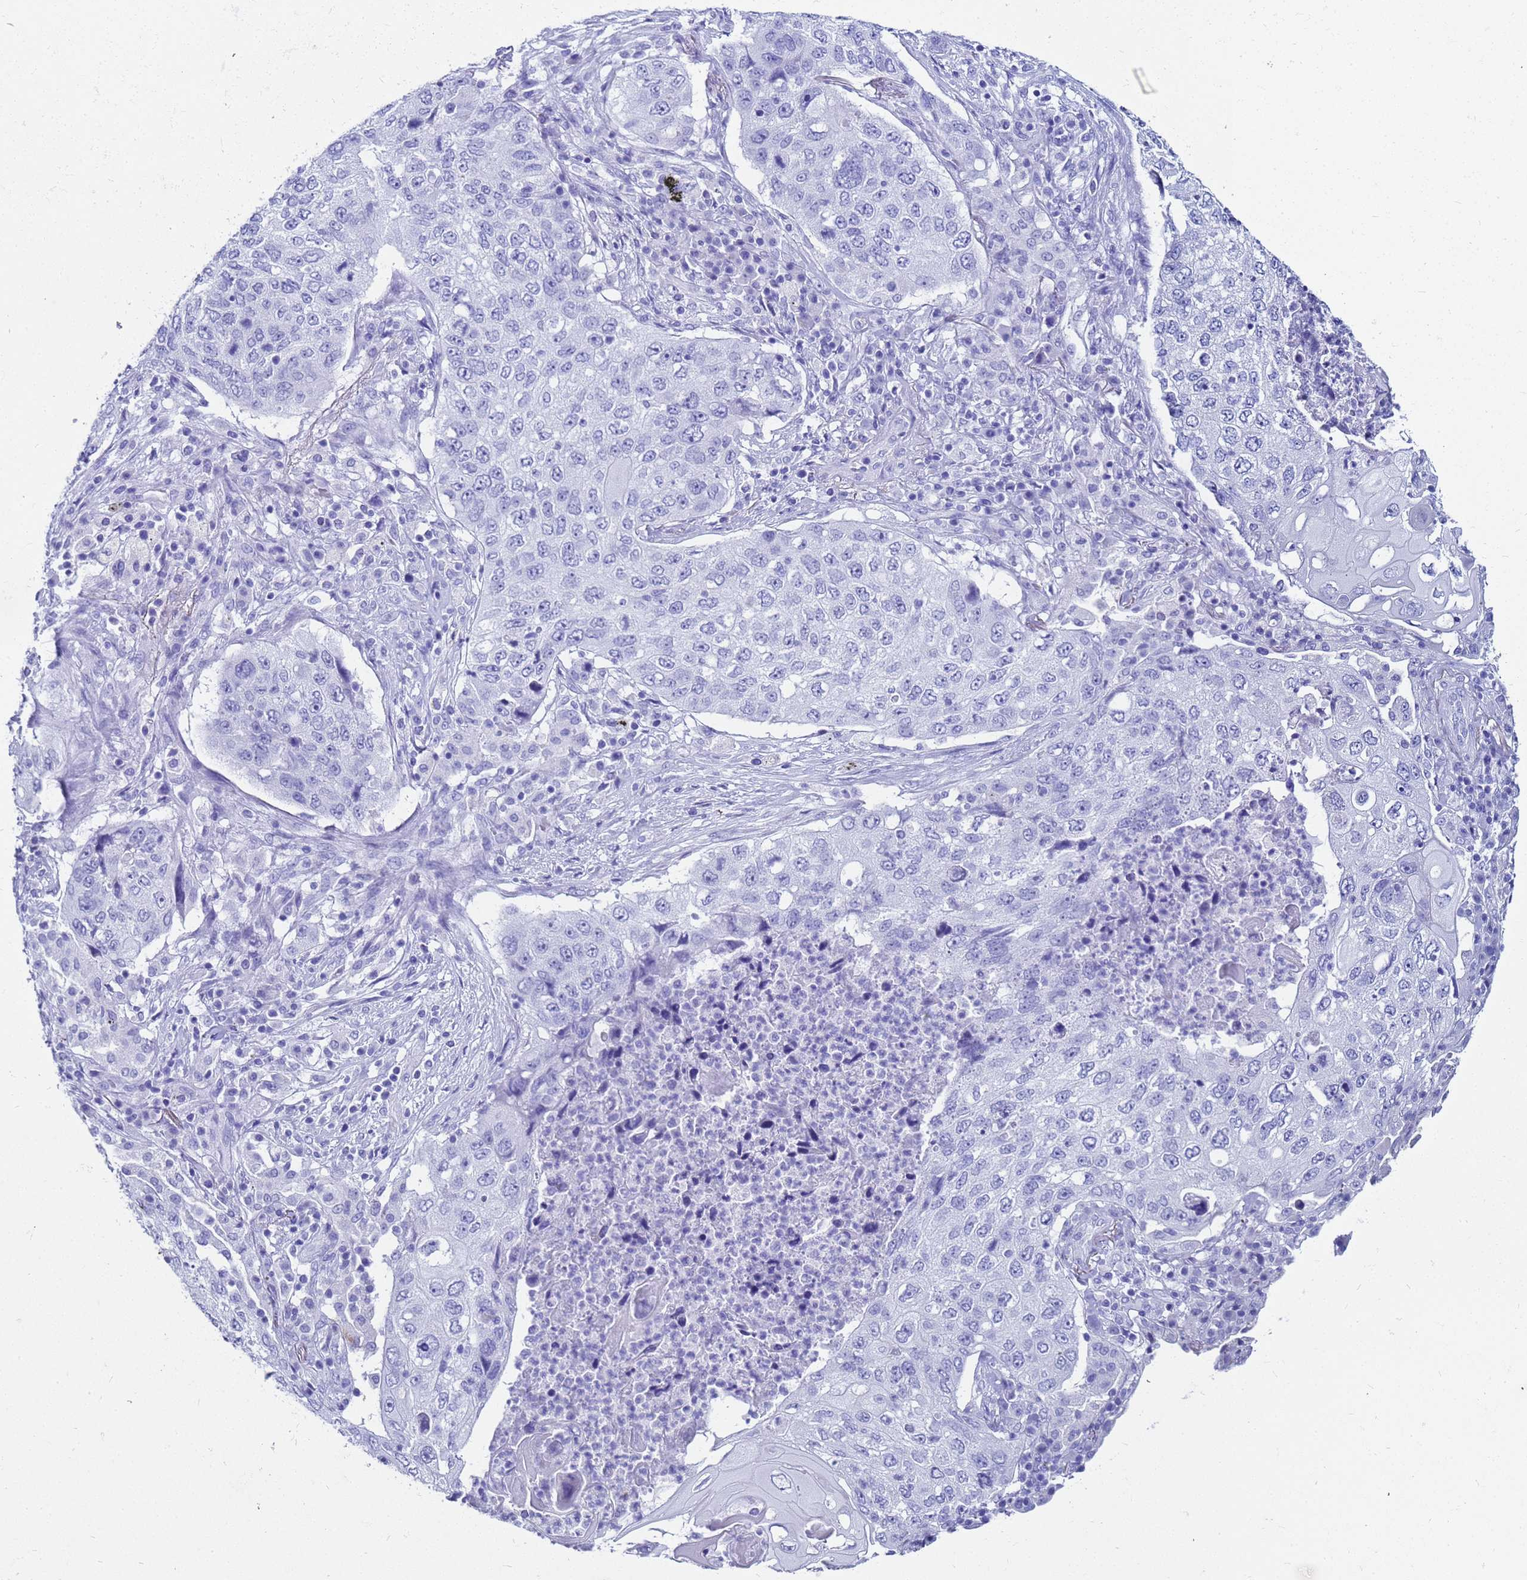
{"staining": {"intensity": "negative", "quantity": "none", "location": "none"}, "tissue": "lung cancer", "cell_type": "Tumor cells", "image_type": "cancer", "snomed": [{"axis": "morphology", "description": "Squamous cell carcinoma, NOS"}, {"axis": "topography", "description": "Lung"}], "caption": "Immunohistochemical staining of lung cancer exhibits no significant positivity in tumor cells.", "gene": "CKB", "patient": {"sex": "female", "age": 63}}